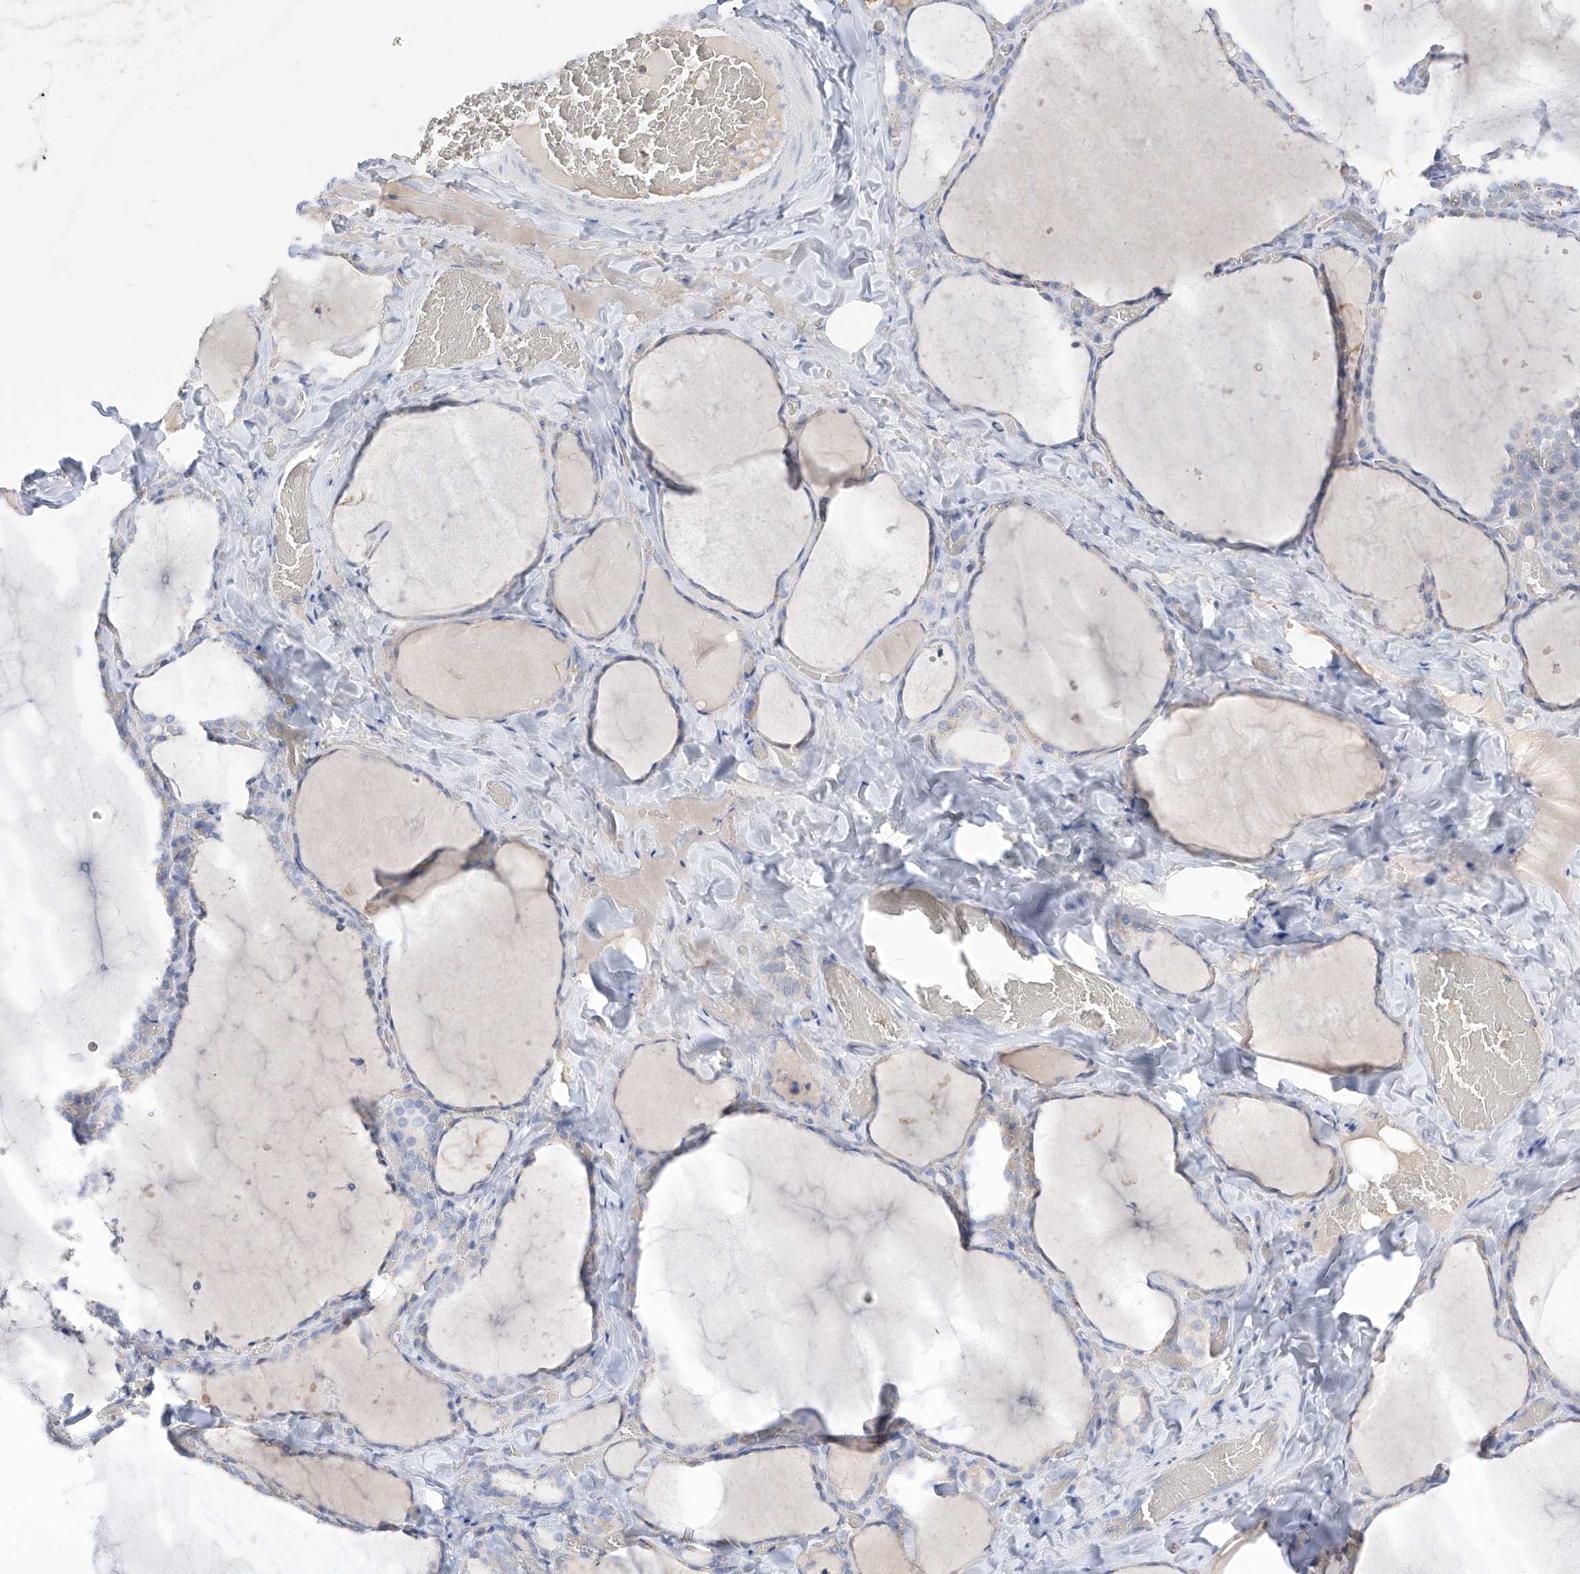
{"staining": {"intensity": "negative", "quantity": "none", "location": "none"}, "tissue": "thyroid gland", "cell_type": "Glandular cells", "image_type": "normal", "snomed": [{"axis": "morphology", "description": "Normal tissue, NOS"}, {"axis": "topography", "description": "Thyroid gland"}], "caption": "DAB immunohistochemical staining of unremarkable thyroid gland demonstrates no significant staining in glandular cells.", "gene": "RASA2", "patient": {"sex": "female", "age": 22}}